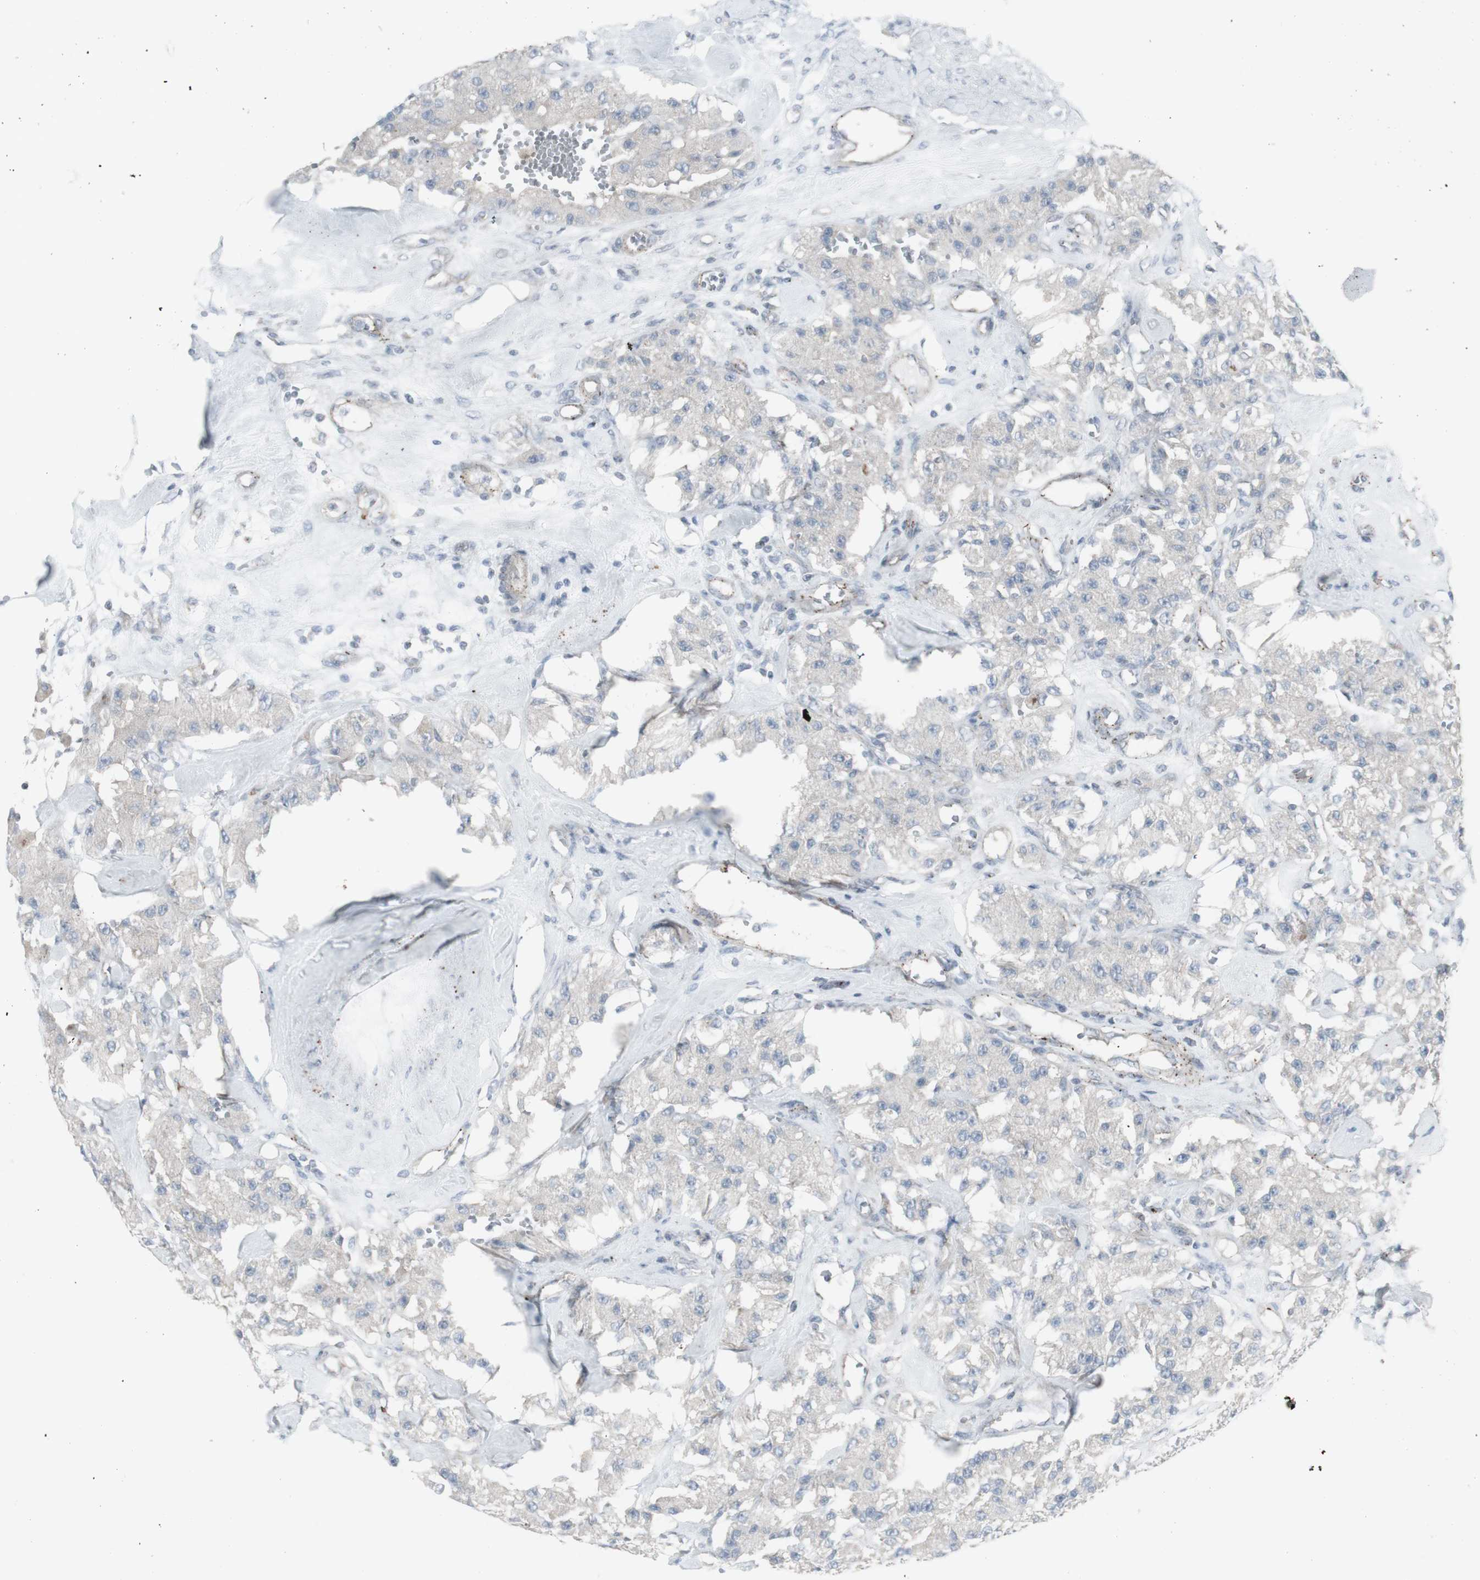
{"staining": {"intensity": "negative", "quantity": "none", "location": "none"}, "tissue": "carcinoid", "cell_type": "Tumor cells", "image_type": "cancer", "snomed": [{"axis": "morphology", "description": "Carcinoid, malignant, NOS"}, {"axis": "topography", "description": "Pancreas"}], "caption": "Histopathology image shows no significant protein staining in tumor cells of carcinoid.", "gene": "GALNT6", "patient": {"sex": "male", "age": 41}}